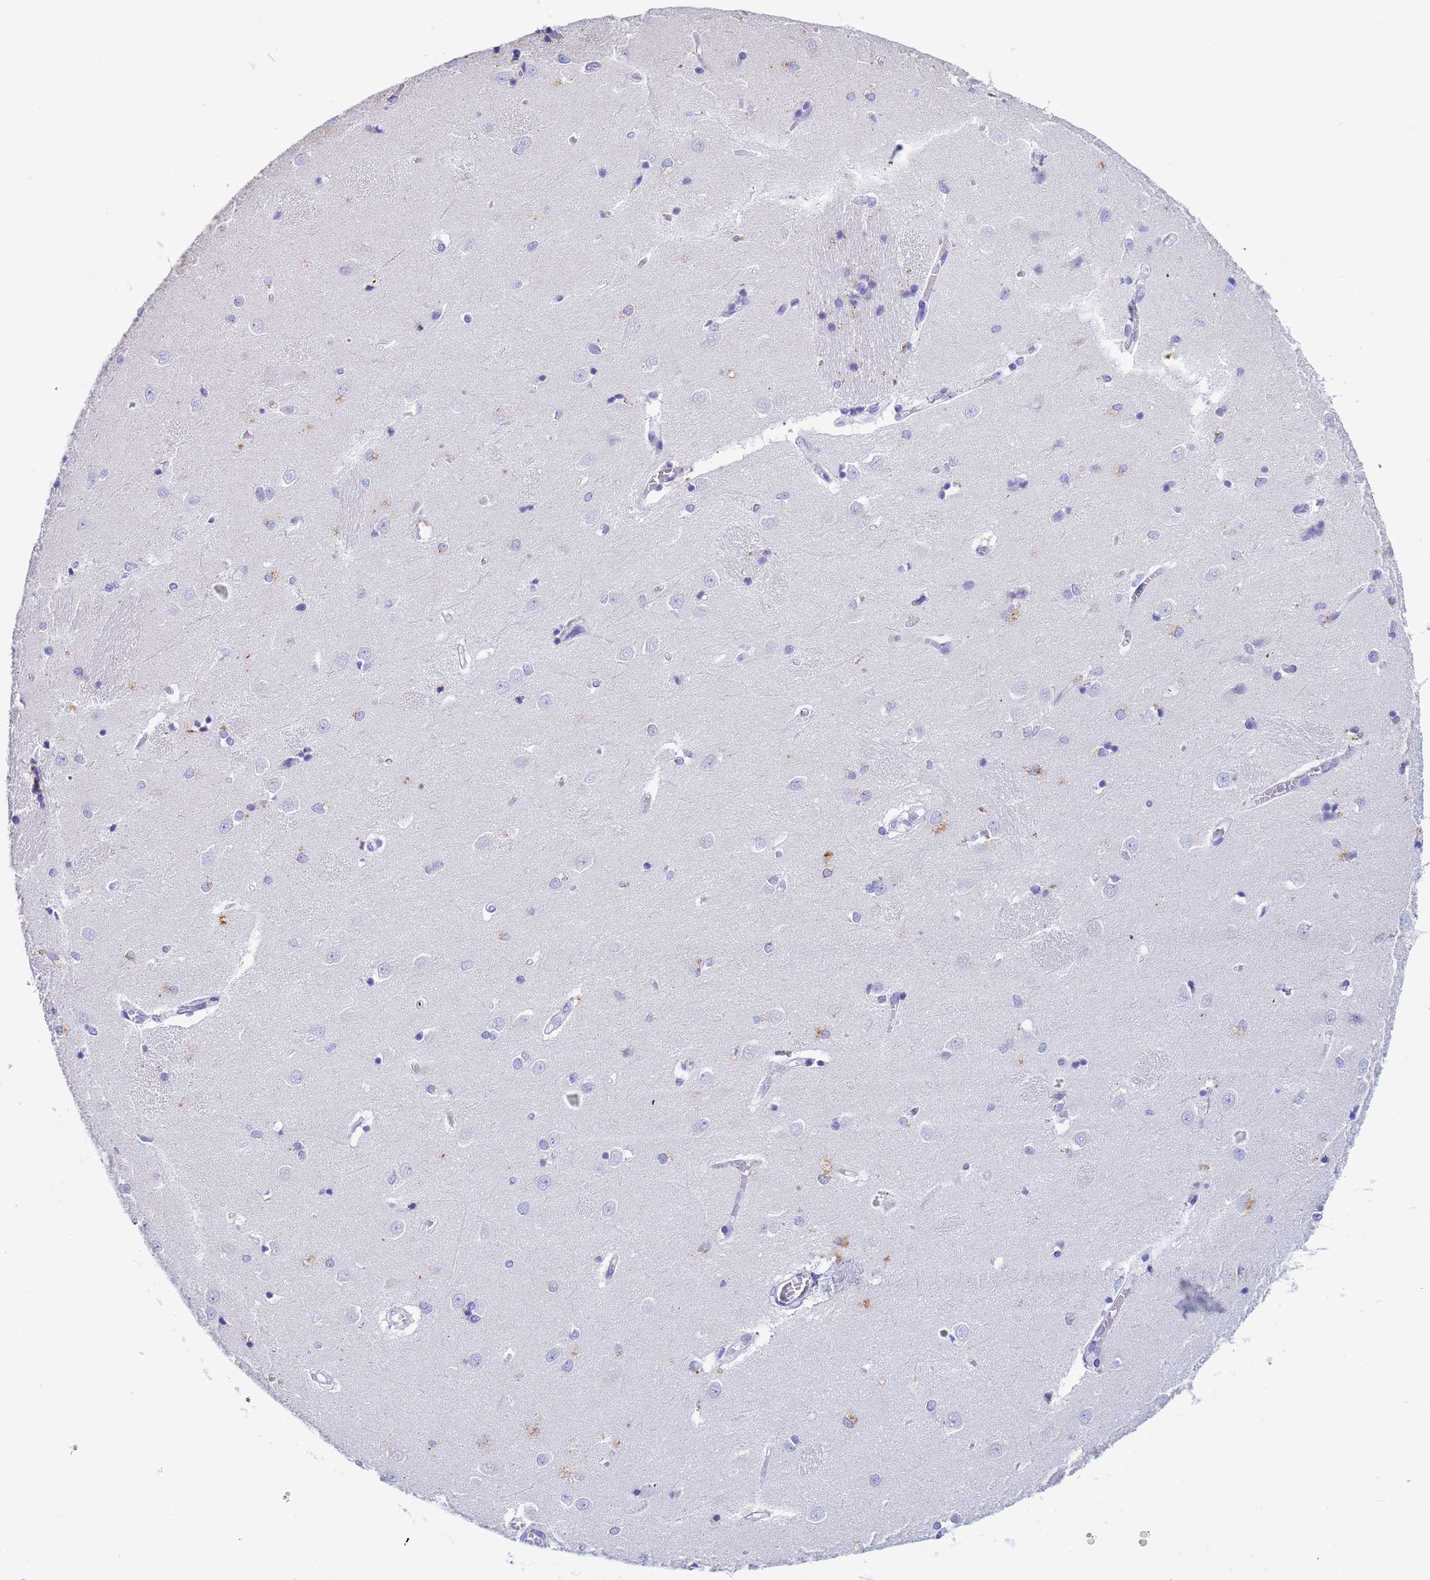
{"staining": {"intensity": "negative", "quantity": "none", "location": "none"}, "tissue": "caudate", "cell_type": "Glial cells", "image_type": "normal", "snomed": [{"axis": "morphology", "description": "Normal tissue, NOS"}, {"axis": "topography", "description": "Lateral ventricle wall"}], "caption": "Immunohistochemistry of unremarkable human caudate exhibits no staining in glial cells.", "gene": "CSTB", "patient": {"sex": "male", "age": 37}}